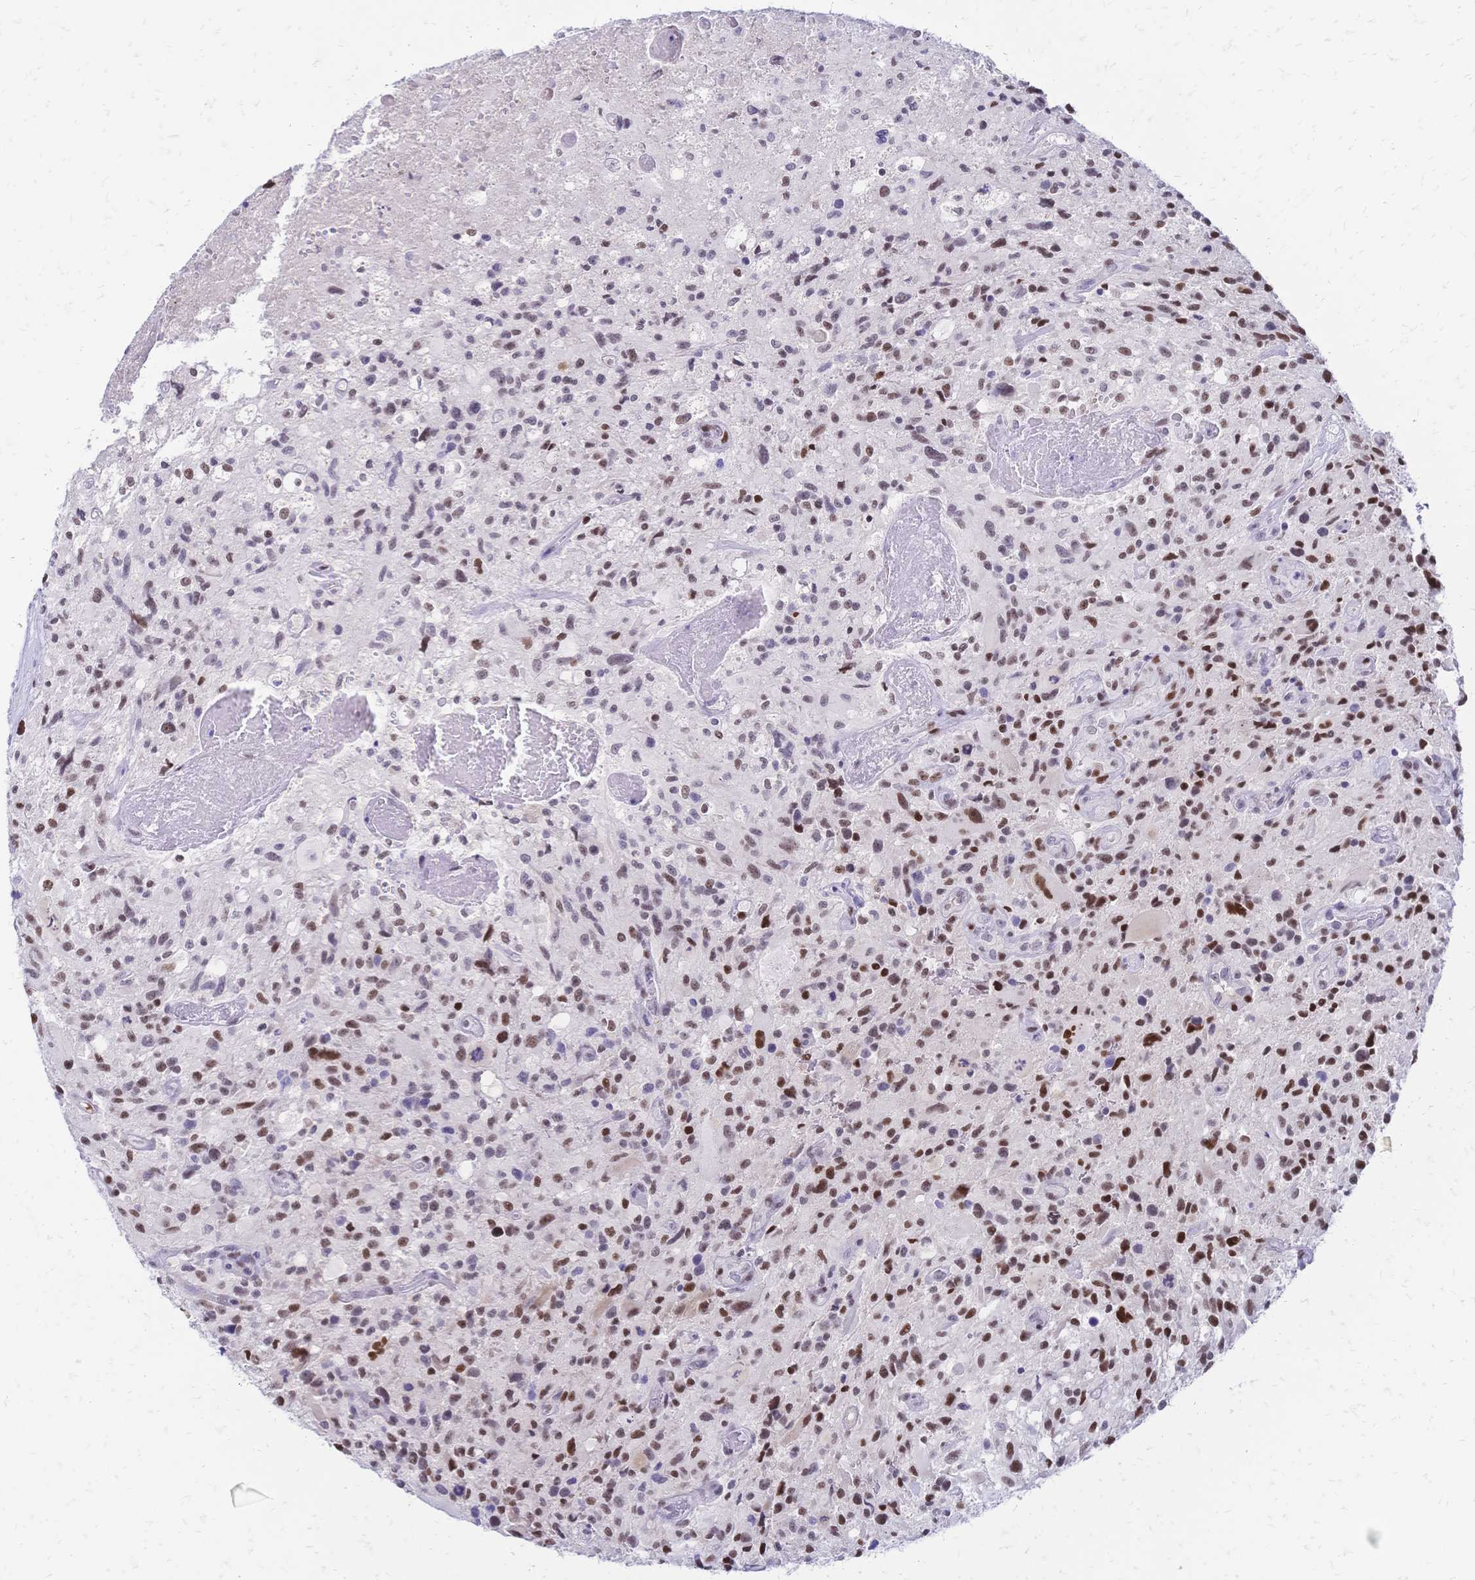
{"staining": {"intensity": "moderate", "quantity": "25%-75%", "location": "nuclear"}, "tissue": "glioma", "cell_type": "Tumor cells", "image_type": "cancer", "snomed": [{"axis": "morphology", "description": "Glioma, malignant, High grade"}, {"axis": "topography", "description": "Brain"}], "caption": "This histopathology image demonstrates immunohistochemistry (IHC) staining of human malignant high-grade glioma, with medium moderate nuclear expression in about 25%-75% of tumor cells.", "gene": "NFIC", "patient": {"sex": "male", "age": 63}}